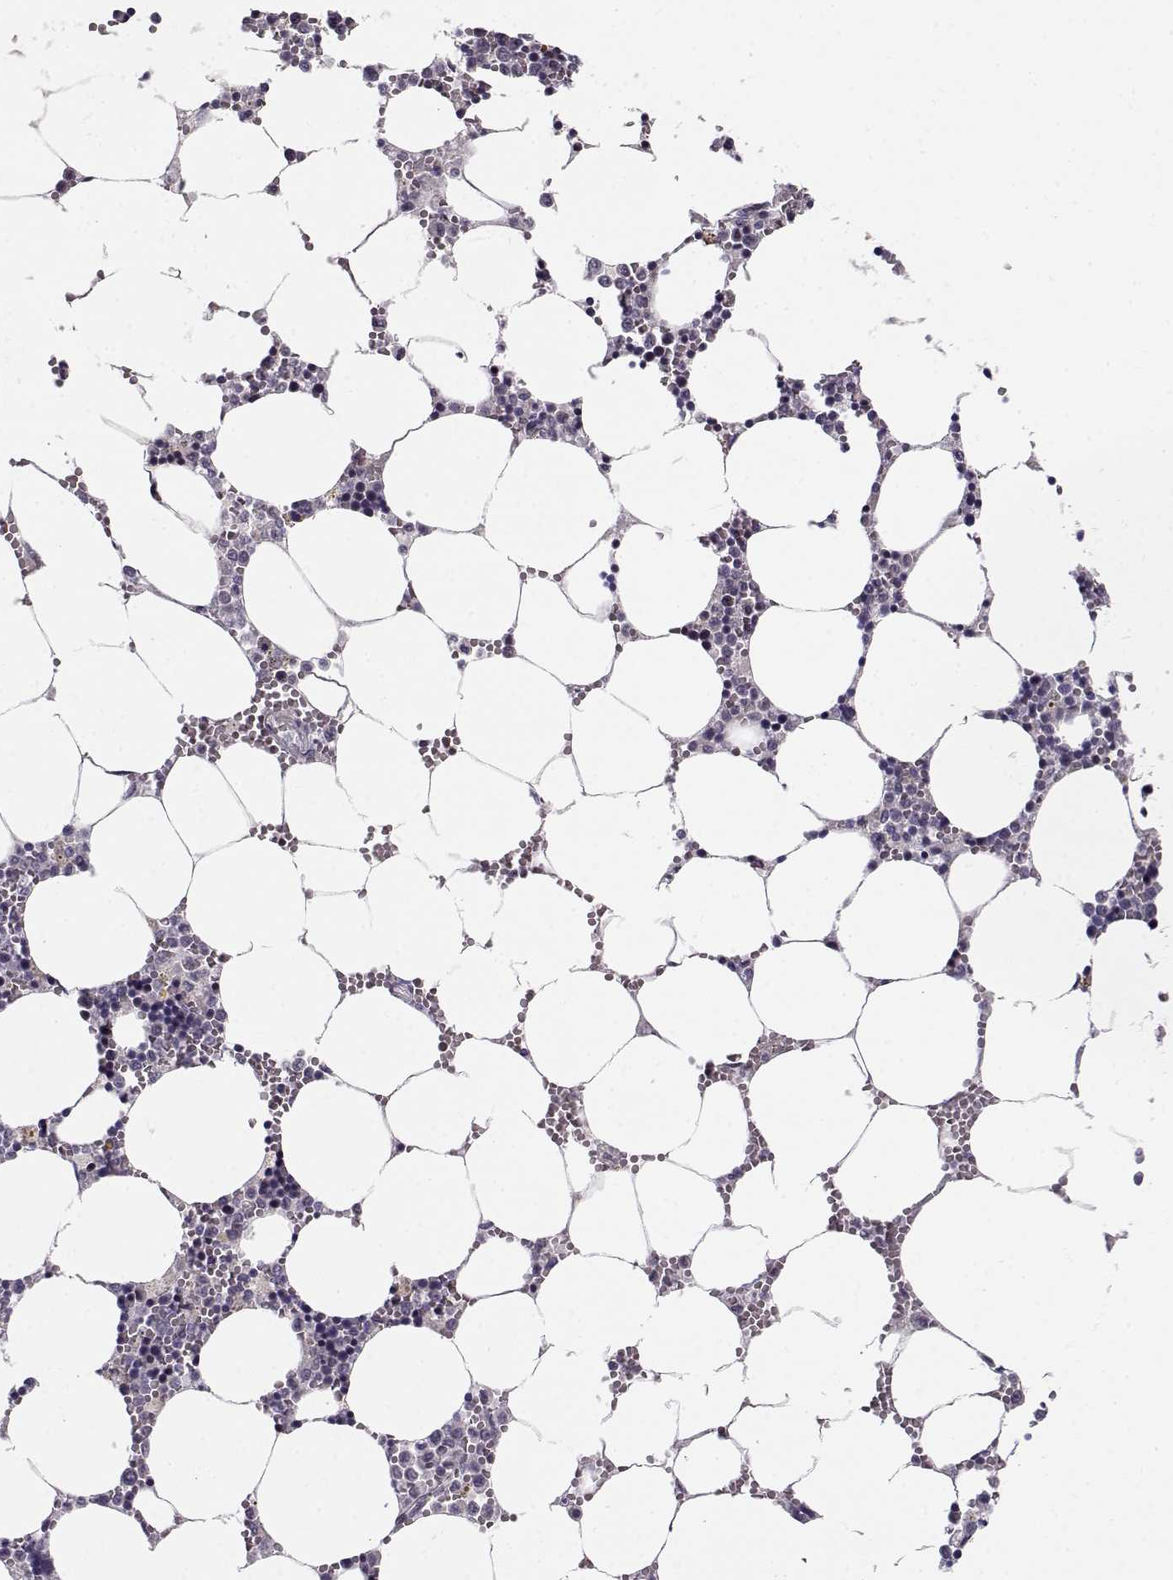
{"staining": {"intensity": "negative", "quantity": "none", "location": "none"}, "tissue": "bone marrow", "cell_type": "Hematopoietic cells", "image_type": "normal", "snomed": [{"axis": "morphology", "description": "Normal tissue, NOS"}, {"axis": "topography", "description": "Bone marrow"}], "caption": "Protein analysis of benign bone marrow displays no significant staining in hematopoietic cells.", "gene": "SLC4A5", "patient": {"sex": "female", "age": 64}}